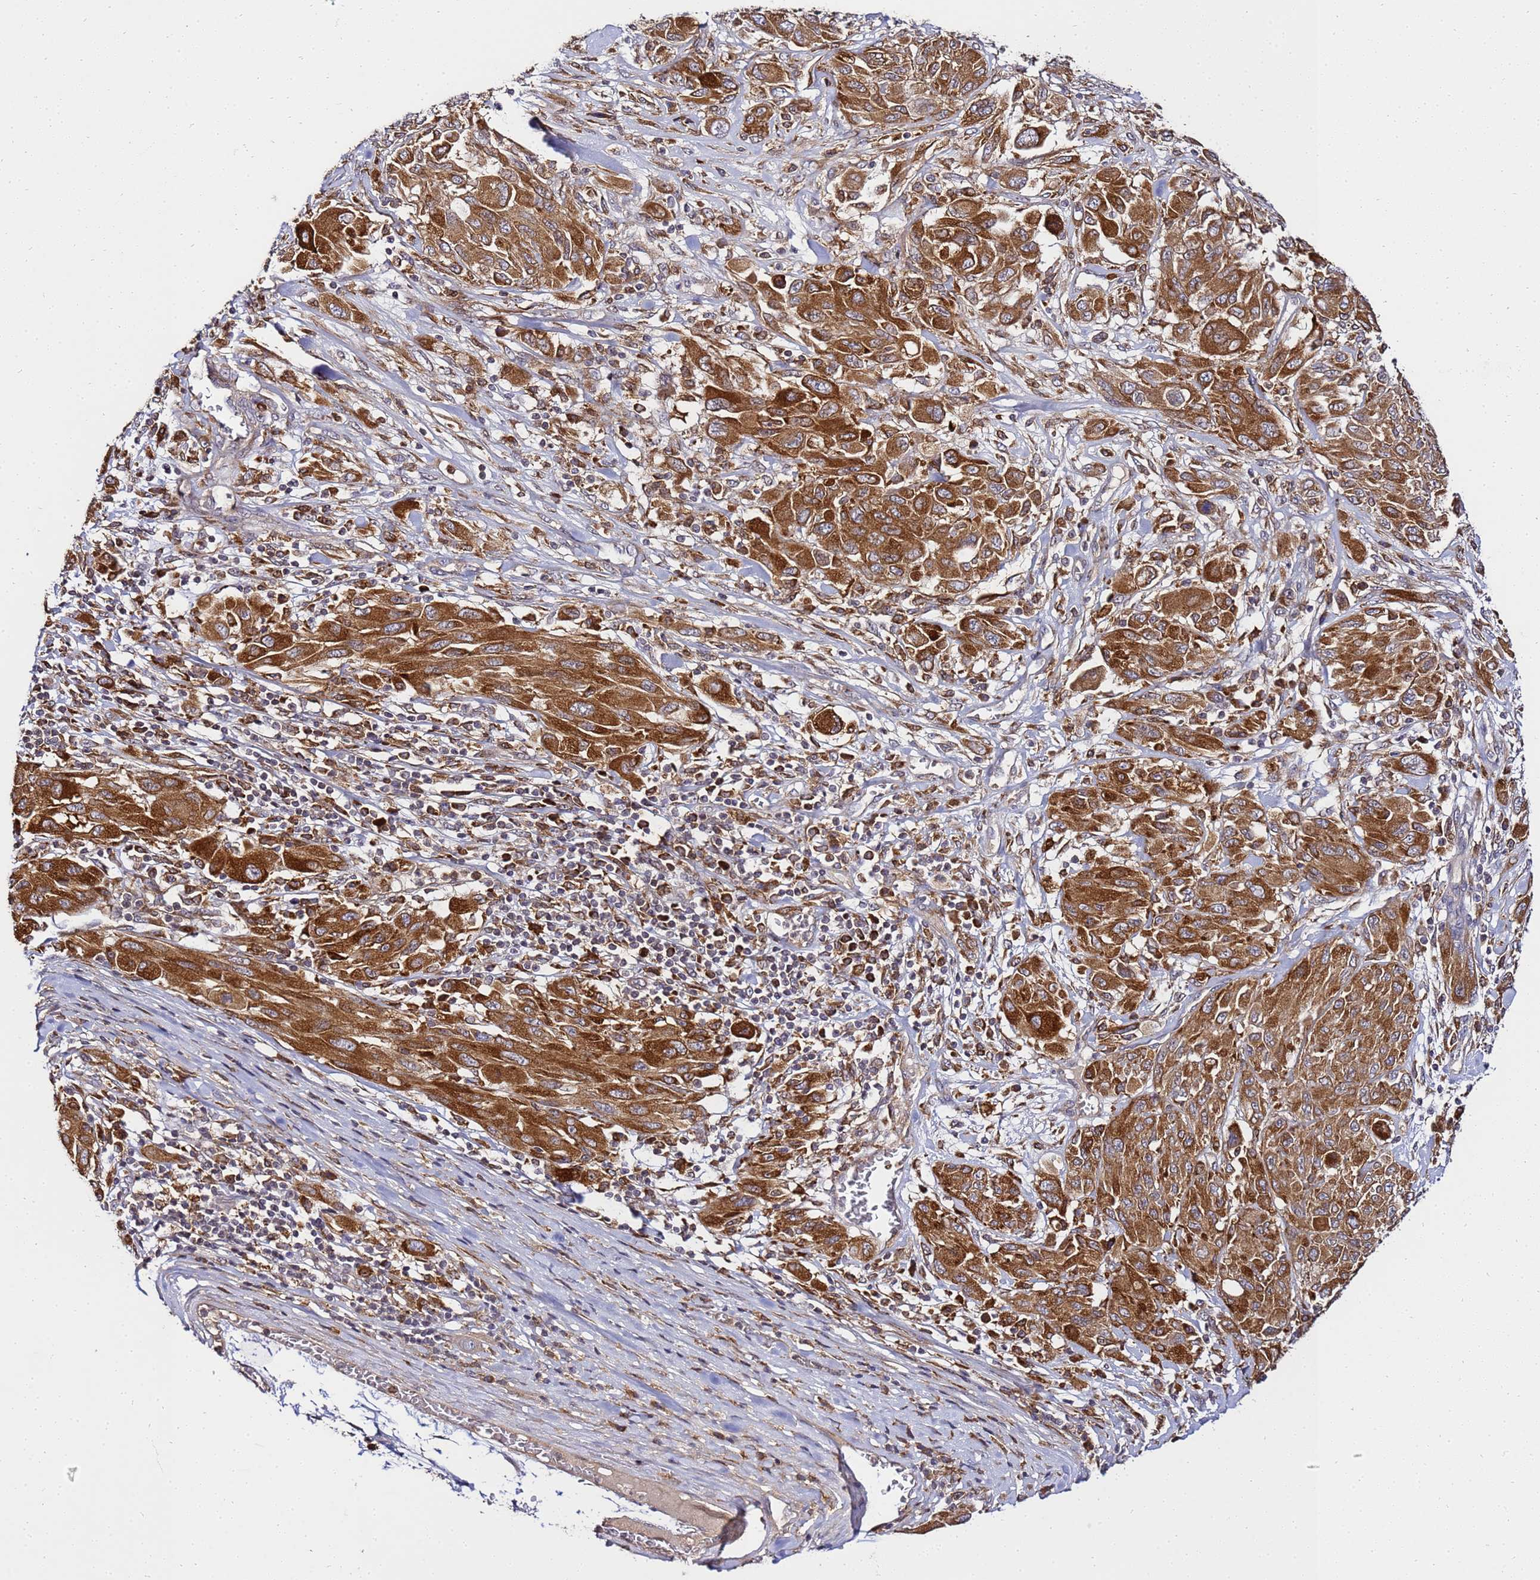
{"staining": {"intensity": "strong", "quantity": ">75%", "location": "cytoplasmic/membranous"}, "tissue": "melanoma", "cell_type": "Tumor cells", "image_type": "cancer", "snomed": [{"axis": "morphology", "description": "Malignant melanoma, NOS"}, {"axis": "topography", "description": "Skin"}], "caption": "Malignant melanoma was stained to show a protein in brown. There is high levels of strong cytoplasmic/membranous expression in approximately >75% of tumor cells. The protein of interest is stained brown, and the nuclei are stained in blue (DAB (3,3'-diaminobenzidine) IHC with brightfield microscopy, high magnification).", "gene": "ADPGK", "patient": {"sex": "female", "age": 91}}